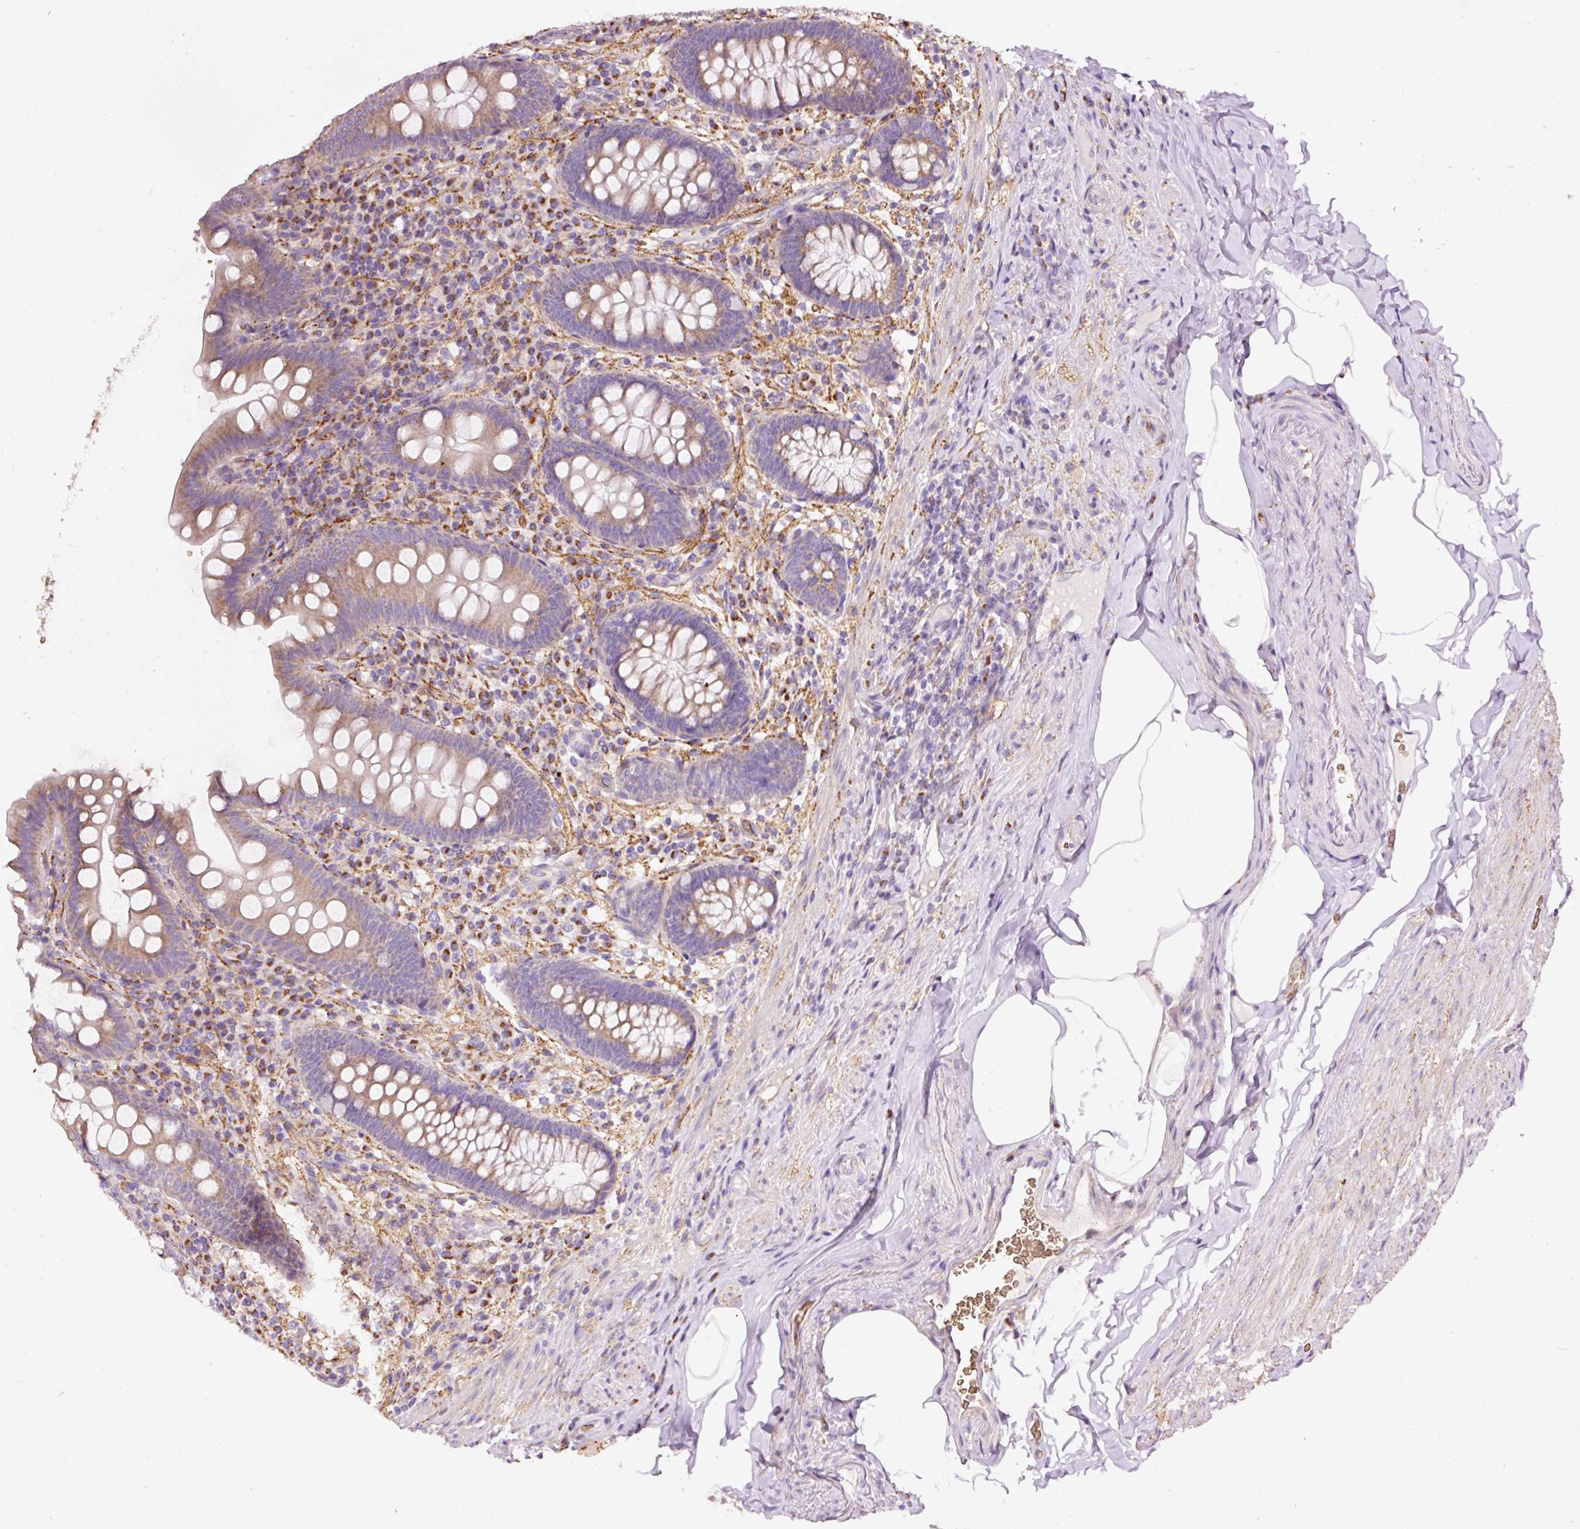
{"staining": {"intensity": "moderate", "quantity": ">75%", "location": "cytoplasmic/membranous"}, "tissue": "appendix", "cell_type": "Glandular cells", "image_type": "normal", "snomed": [{"axis": "morphology", "description": "Normal tissue, NOS"}, {"axis": "topography", "description": "Appendix"}], "caption": "Immunohistochemical staining of normal human appendix displays moderate cytoplasmic/membranous protein staining in approximately >75% of glandular cells. The staining is performed using DAB (3,3'-diaminobenzidine) brown chromogen to label protein expression. The nuclei are counter-stained blue using hematoxylin.", "gene": "PRRC2A", "patient": {"sex": "male", "age": 71}}